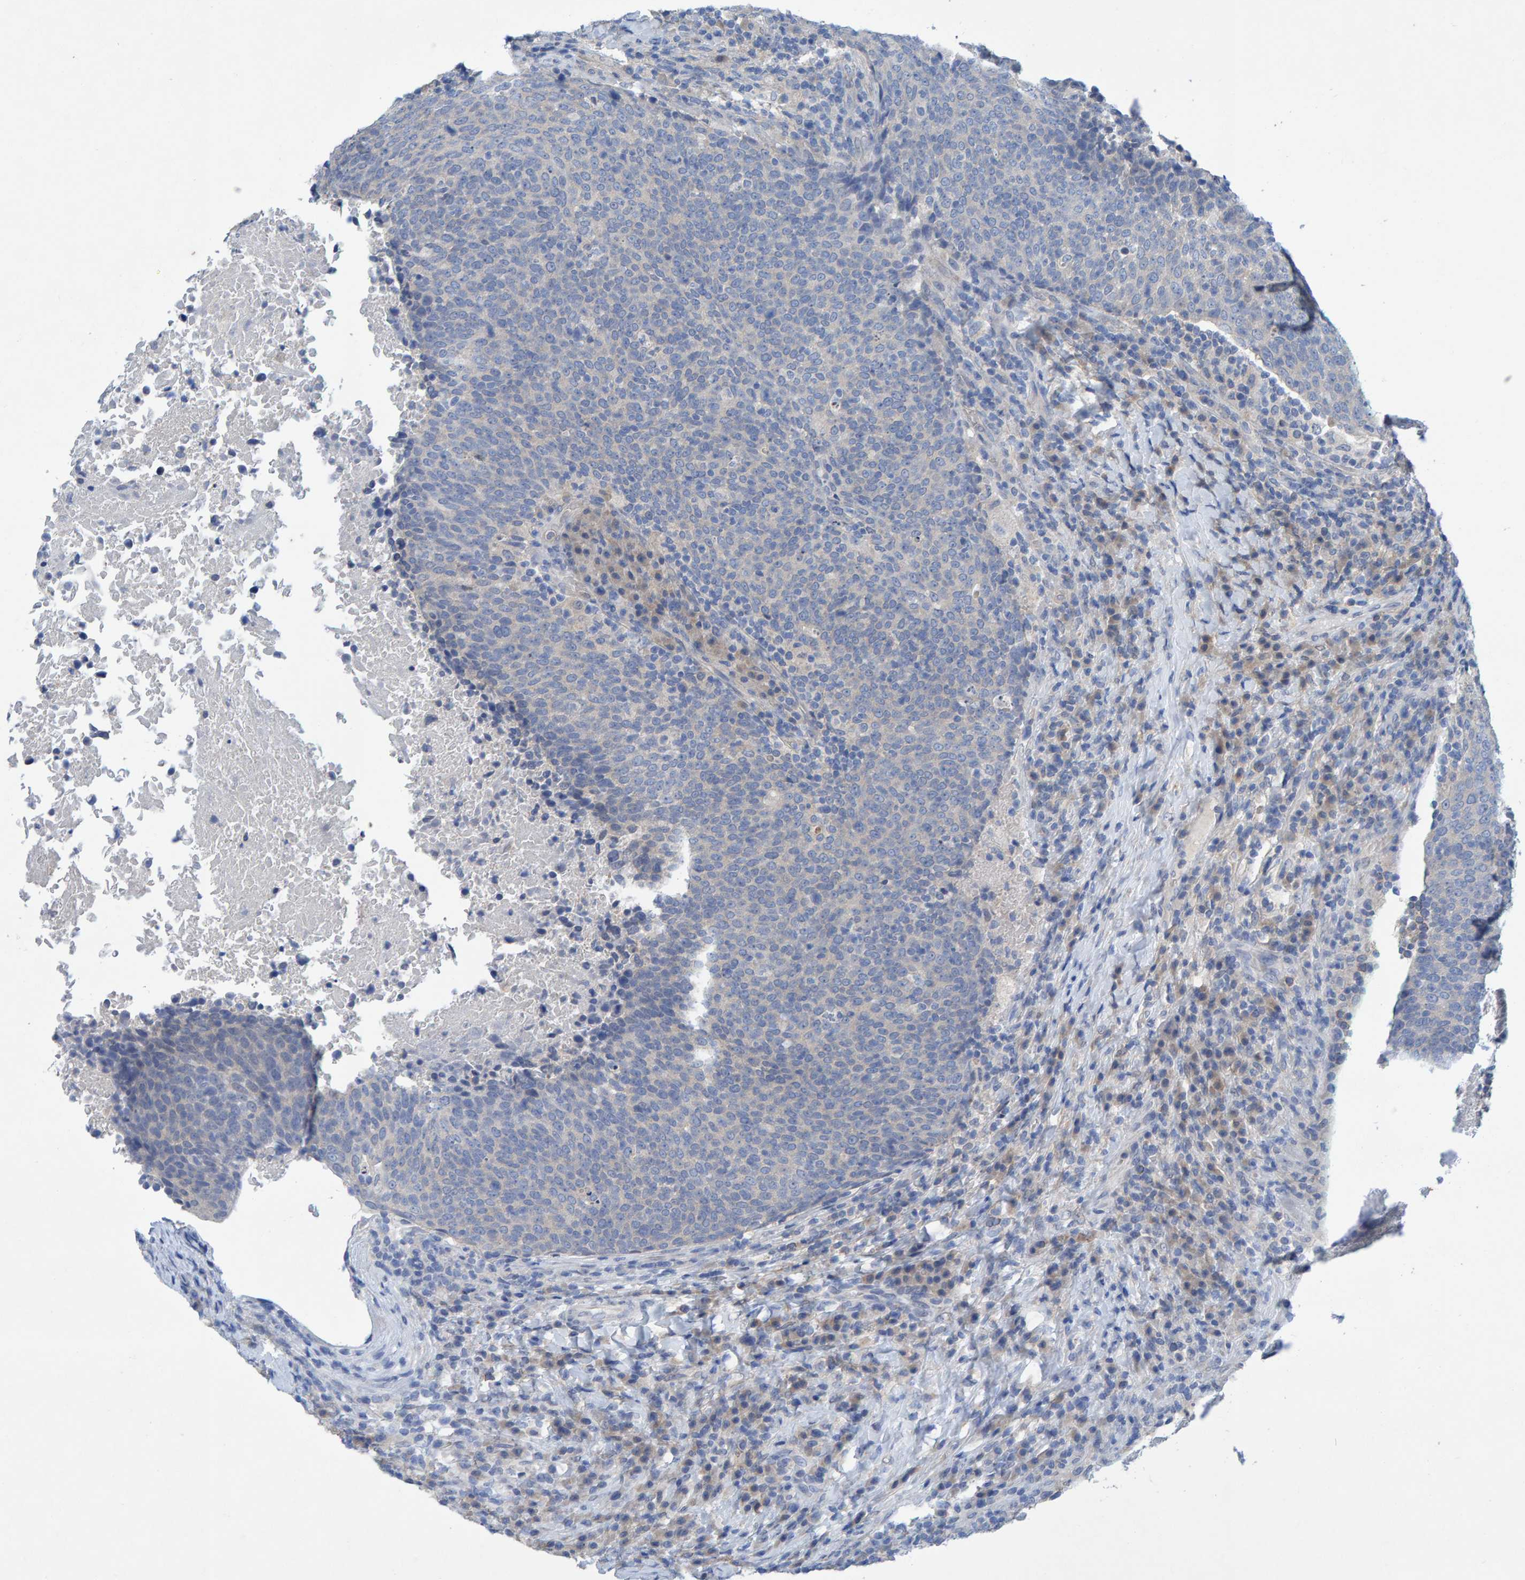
{"staining": {"intensity": "negative", "quantity": "none", "location": "none"}, "tissue": "head and neck cancer", "cell_type": "Tumor cells", "image_type": "cancer", "snomed": [{"axis": "morphology", "description": "Squamous cell carcinoma, NOS"}, {"axis": "morphology", "description": "Squamous cell carcinoma, metastatic, NOS"}, {"axis": "topography", "description": "Lymph node"}, {"axis": "topography", "description": "Head-Neck"}], "caption": "Micrograph shows no significant protein positivity in tumor cells of squamous cell carcinoma (head and neck). (Brightfield microscopy of DAB immunohistochemistry (IHC) at high magnification).", "gene": "ALAD", "patient": {"sex": "male", "age": 62}}